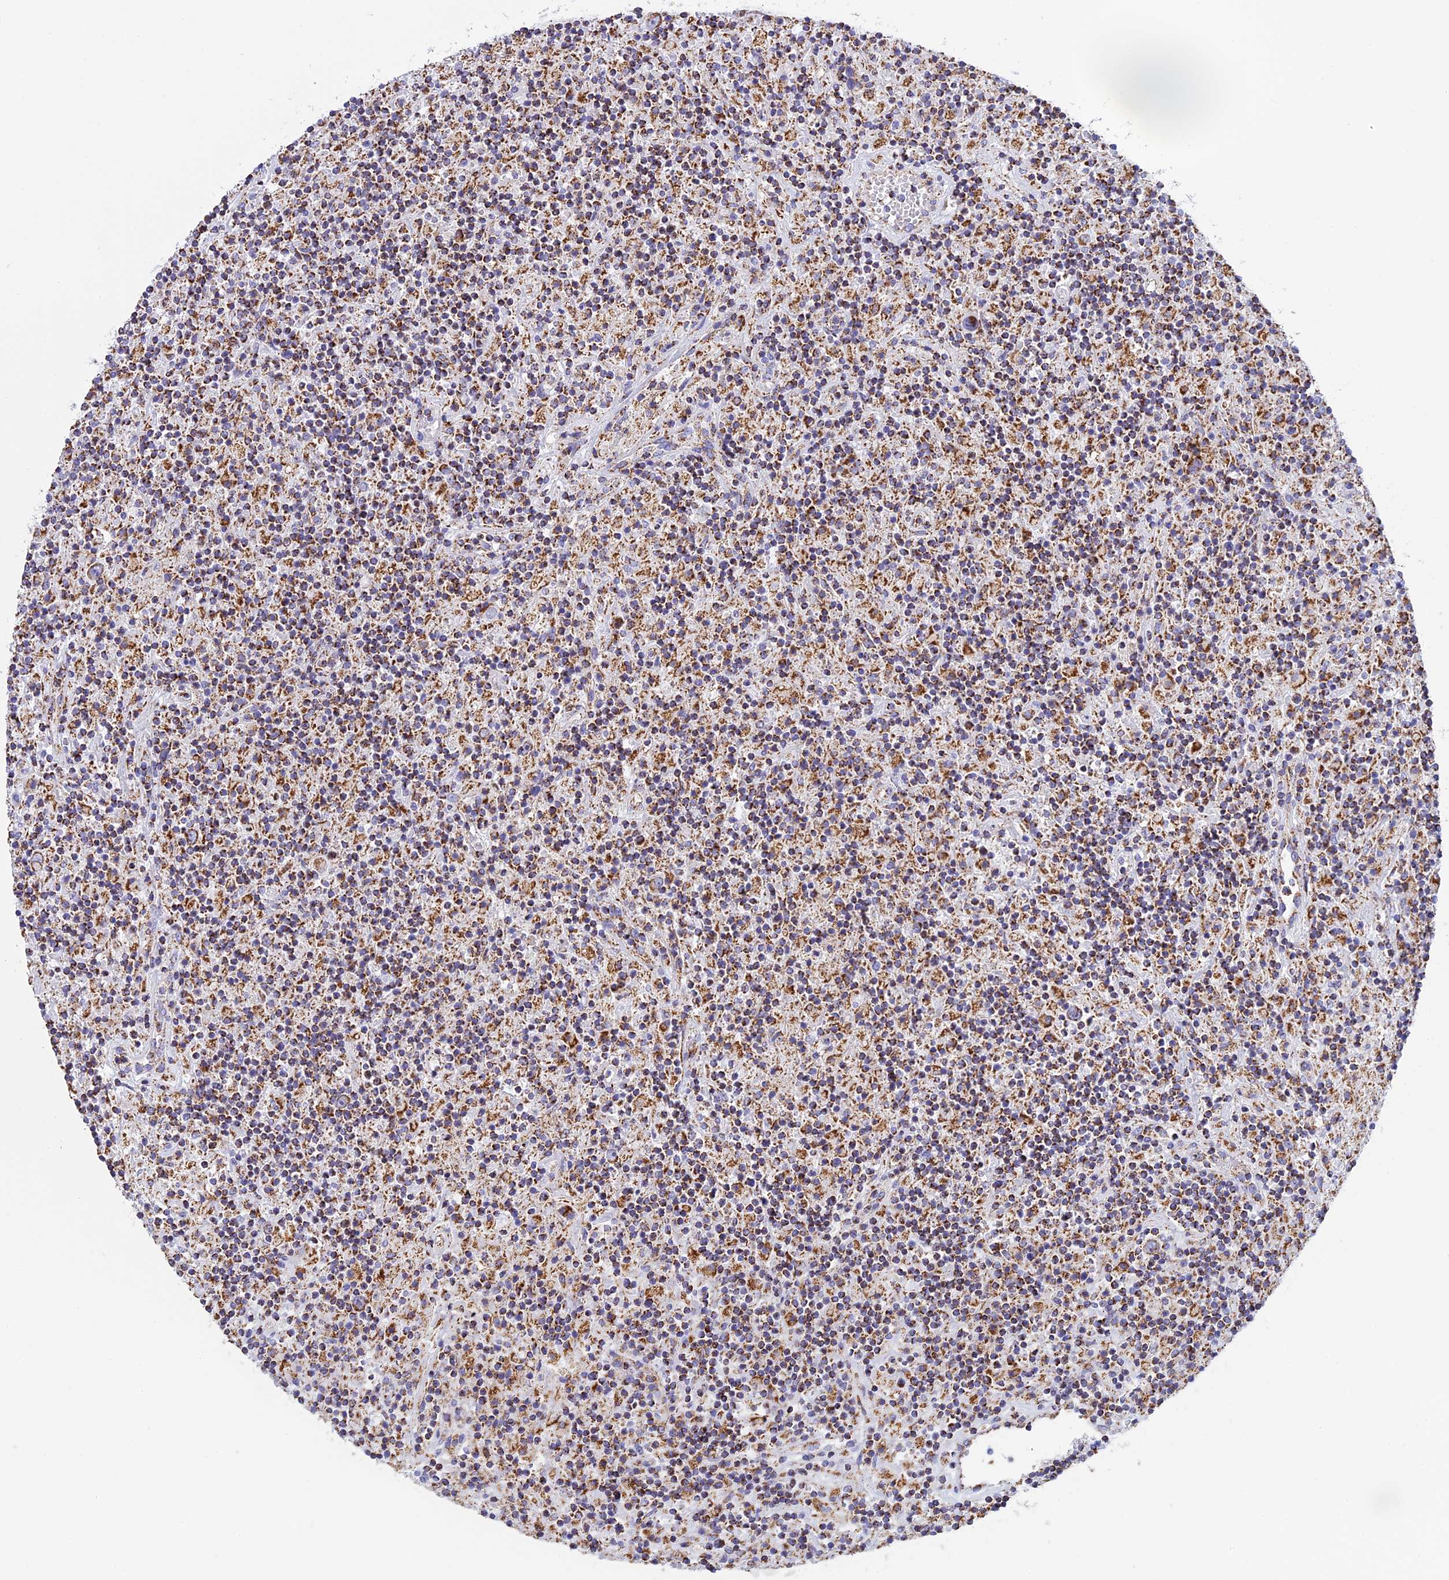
{"staining": {"intensity": "moderate", "quantity": ">75%", "location": "cytoplasmic/membranous"}, "tissue": "lymphoma", "cell_type": "Tumor cells", "image_type": "cancer", "snomed": [{"axis": "morphology", "description": "Hodgkin's disease, NOS"}, {"axis": "topography", "description": "Lymph node"}], "caption": "Hodgkin's disease stained with a protein marker shows moderate staining in tumor cells.", "gene": "KCNG1", "patient": {"sex": "male", "age": 70}}